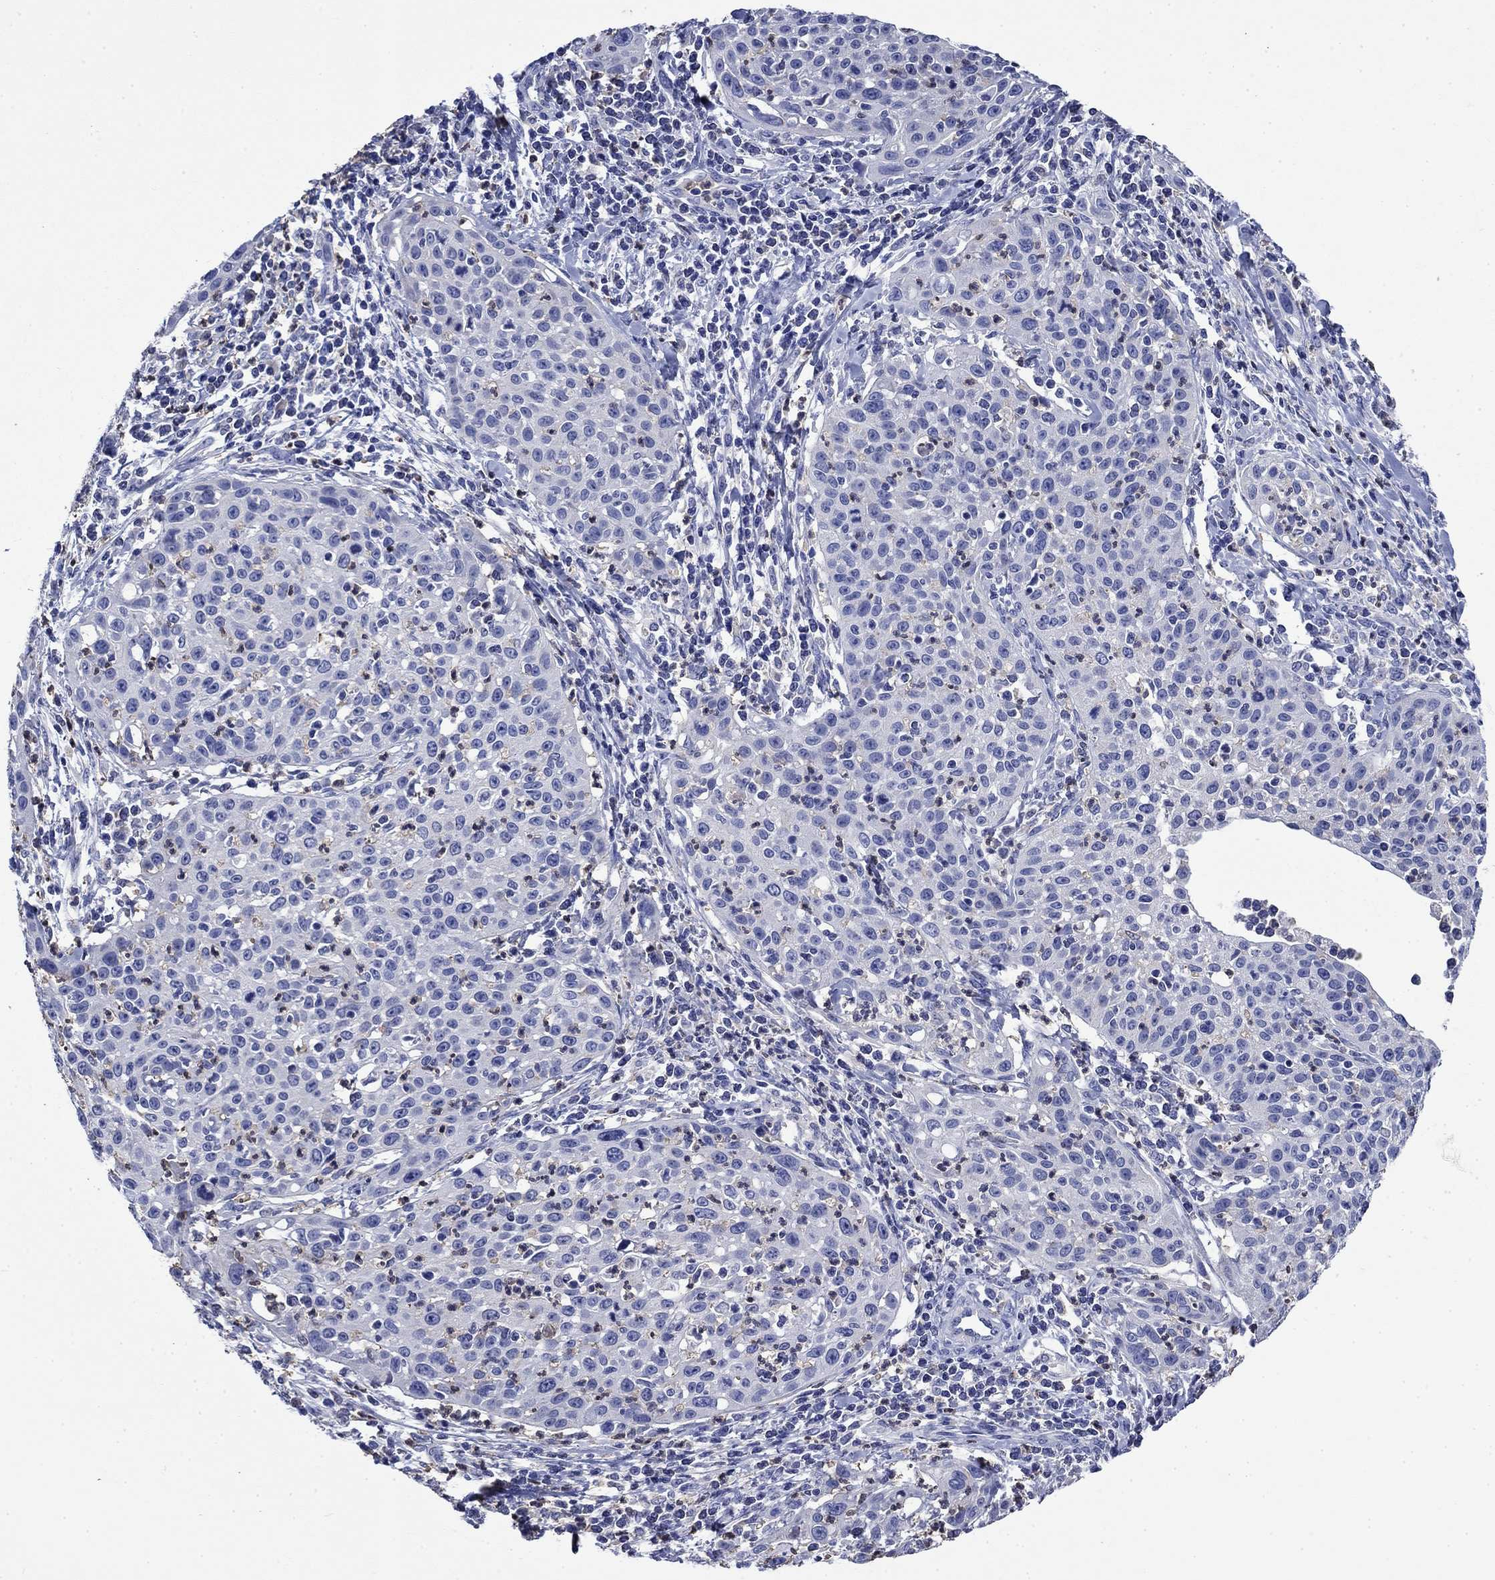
{"staining": {"intensity": "negative", "quantity": "none", "location": "none"}, "tissue": "cervical cancer", "cell_type": "Tumor cells", "image_type": "cancer", "snomed": [{"axis": "morphology", "description": "Squamous cell carcinoma, NOS"}, {"axis": "topography", "description": "Cervix"}], "caption": "IHC histopathology image of neoplastic tissue: cervical cancer (squamous cell carcinoma) stained with DAB displays no significant protein positivity in tumor cells.", "gene": "TFR2", "patient": {"sex": "female", "age": 26}}